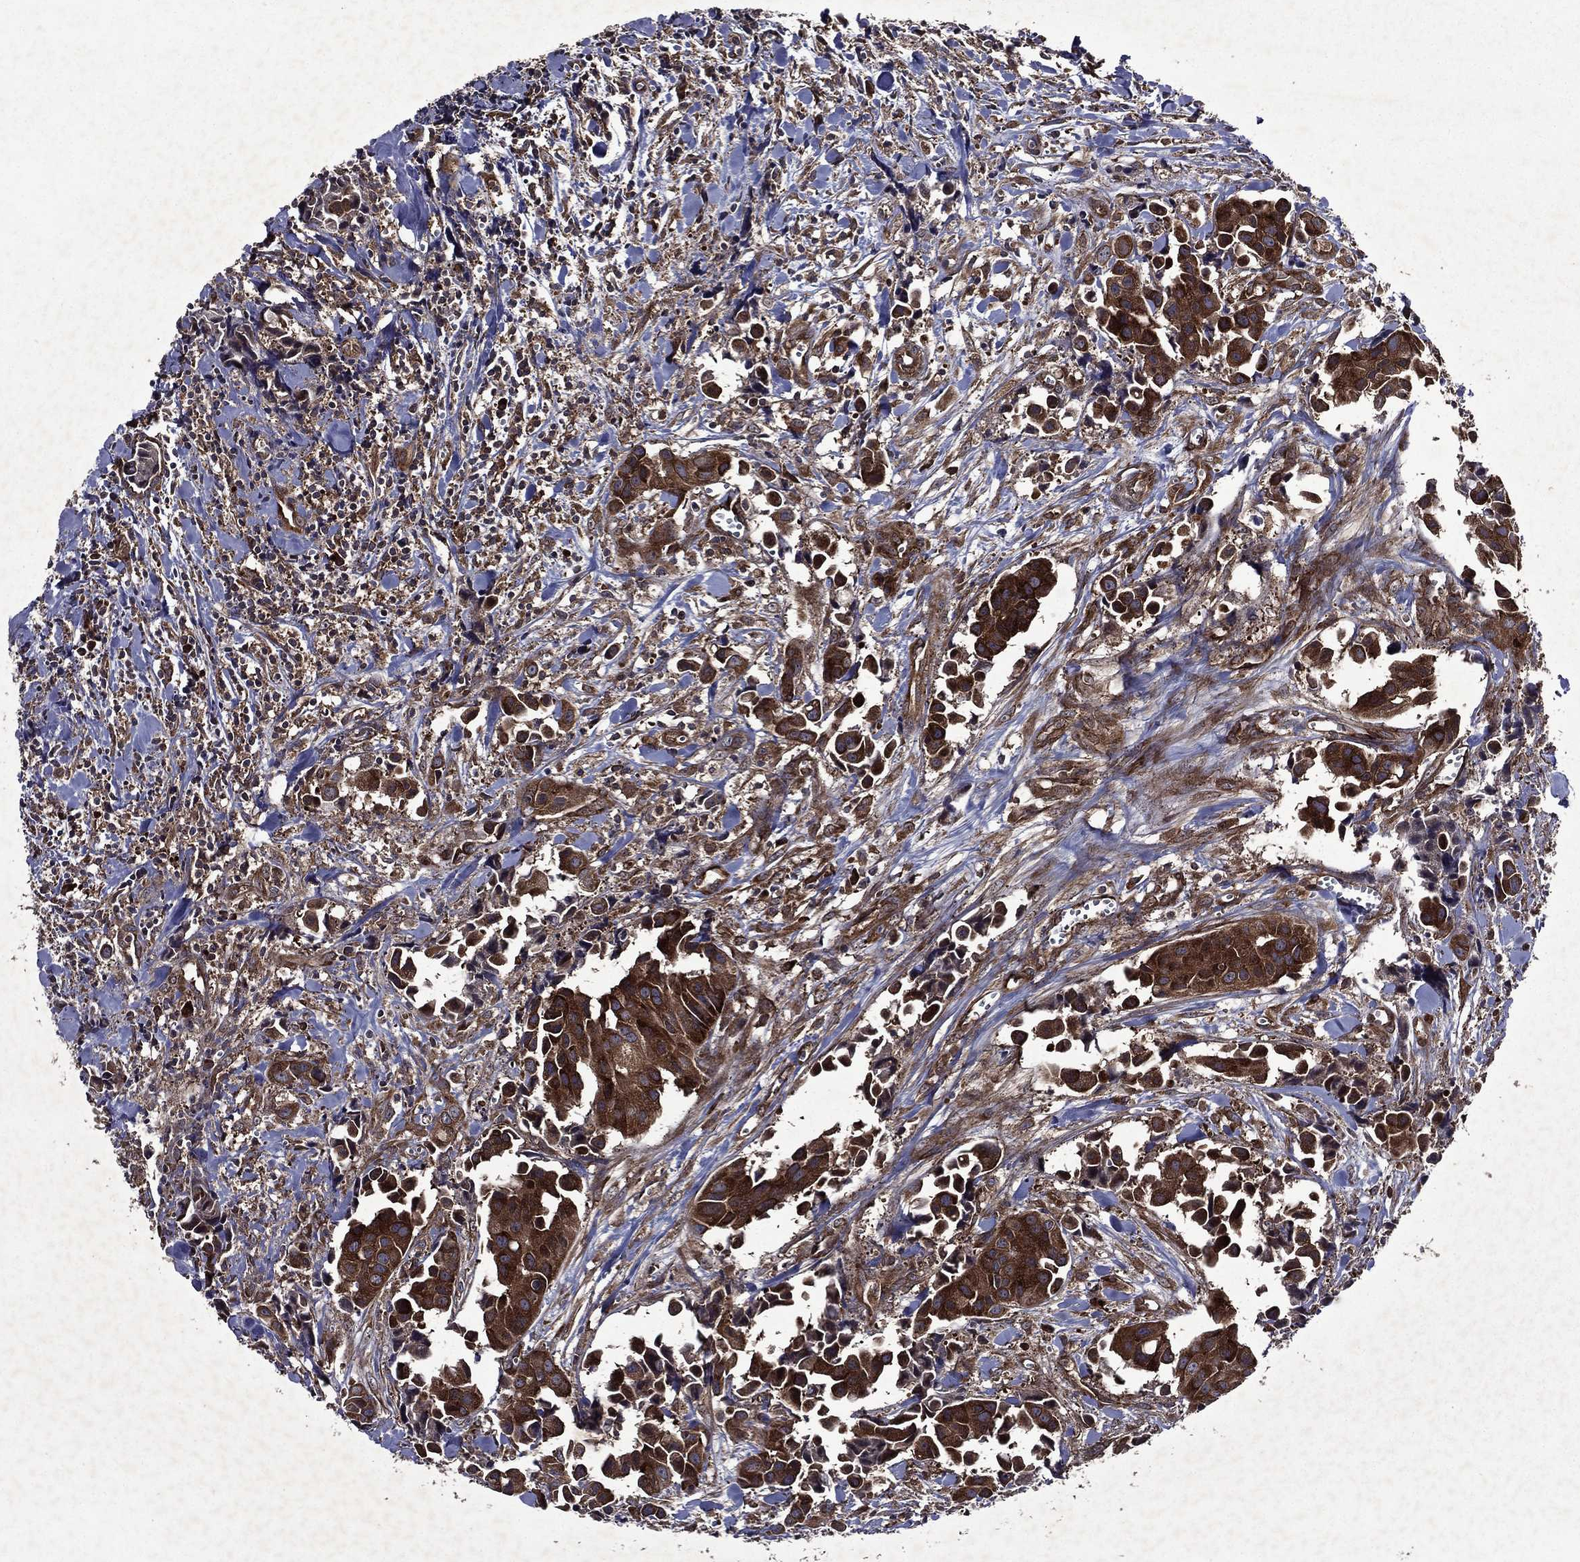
{"staining": {"intensity": "strong", "quantity": ">75%", "location": "cytoplasmic/membranous"}, "tissue": "head and neck cancer", "cell_type": "Tumor cells", "image_type": "cancer", "snomed": [{"axis": "morphology", "description": "Adenocarcinoma, NOS"}, {"axis": "topography", "description": "Head-Neck"}], "caption": "Head and neck cancer stained with a protein marker exhibits strong staining in tumor cells.", "gene": "EIF2B4", "patient": {"sex": "male", "age": 76}}